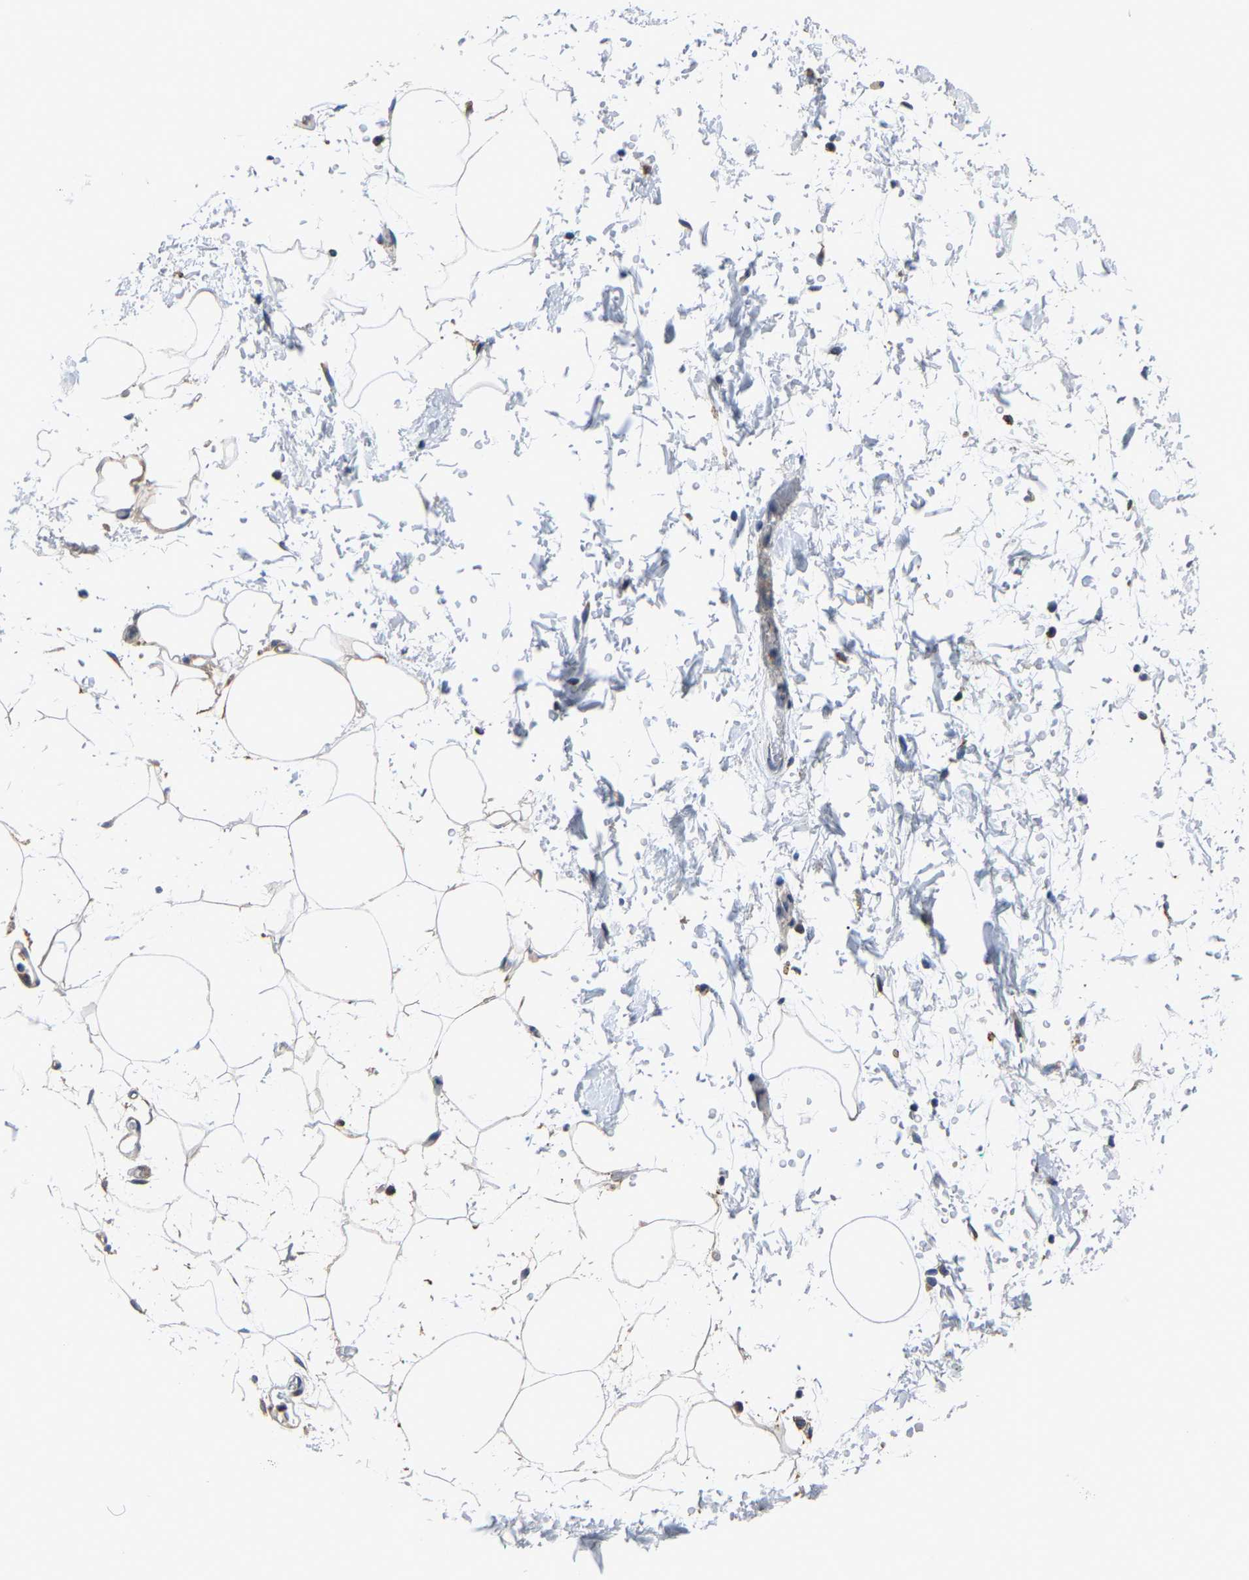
{"staining": {"intensity": "negative", "quantity": "none", "location": "none"}, "tissue": "adipose tissue", "cell_type": "Adipocytes", "image_type": "normal", "snomed": [{"axis": "morphology", "description": "Normal tissue, NOS"}, {"axis": "topography", "description": "Soft tissue"}], "caption": "Immunohistochemistry (IHC) histopathology image of unremarkable human adipose tissue stained for a protein (brown), which demonstrates no expression in adipocytes. (Stains: DAB immunohistochemistry (IHC) with hematoxylin counter stain, Microscopy: brightfield microscopy at high magnification).", "gene": "G3BP2", "patient": {"sex": "male", "age": 72}}